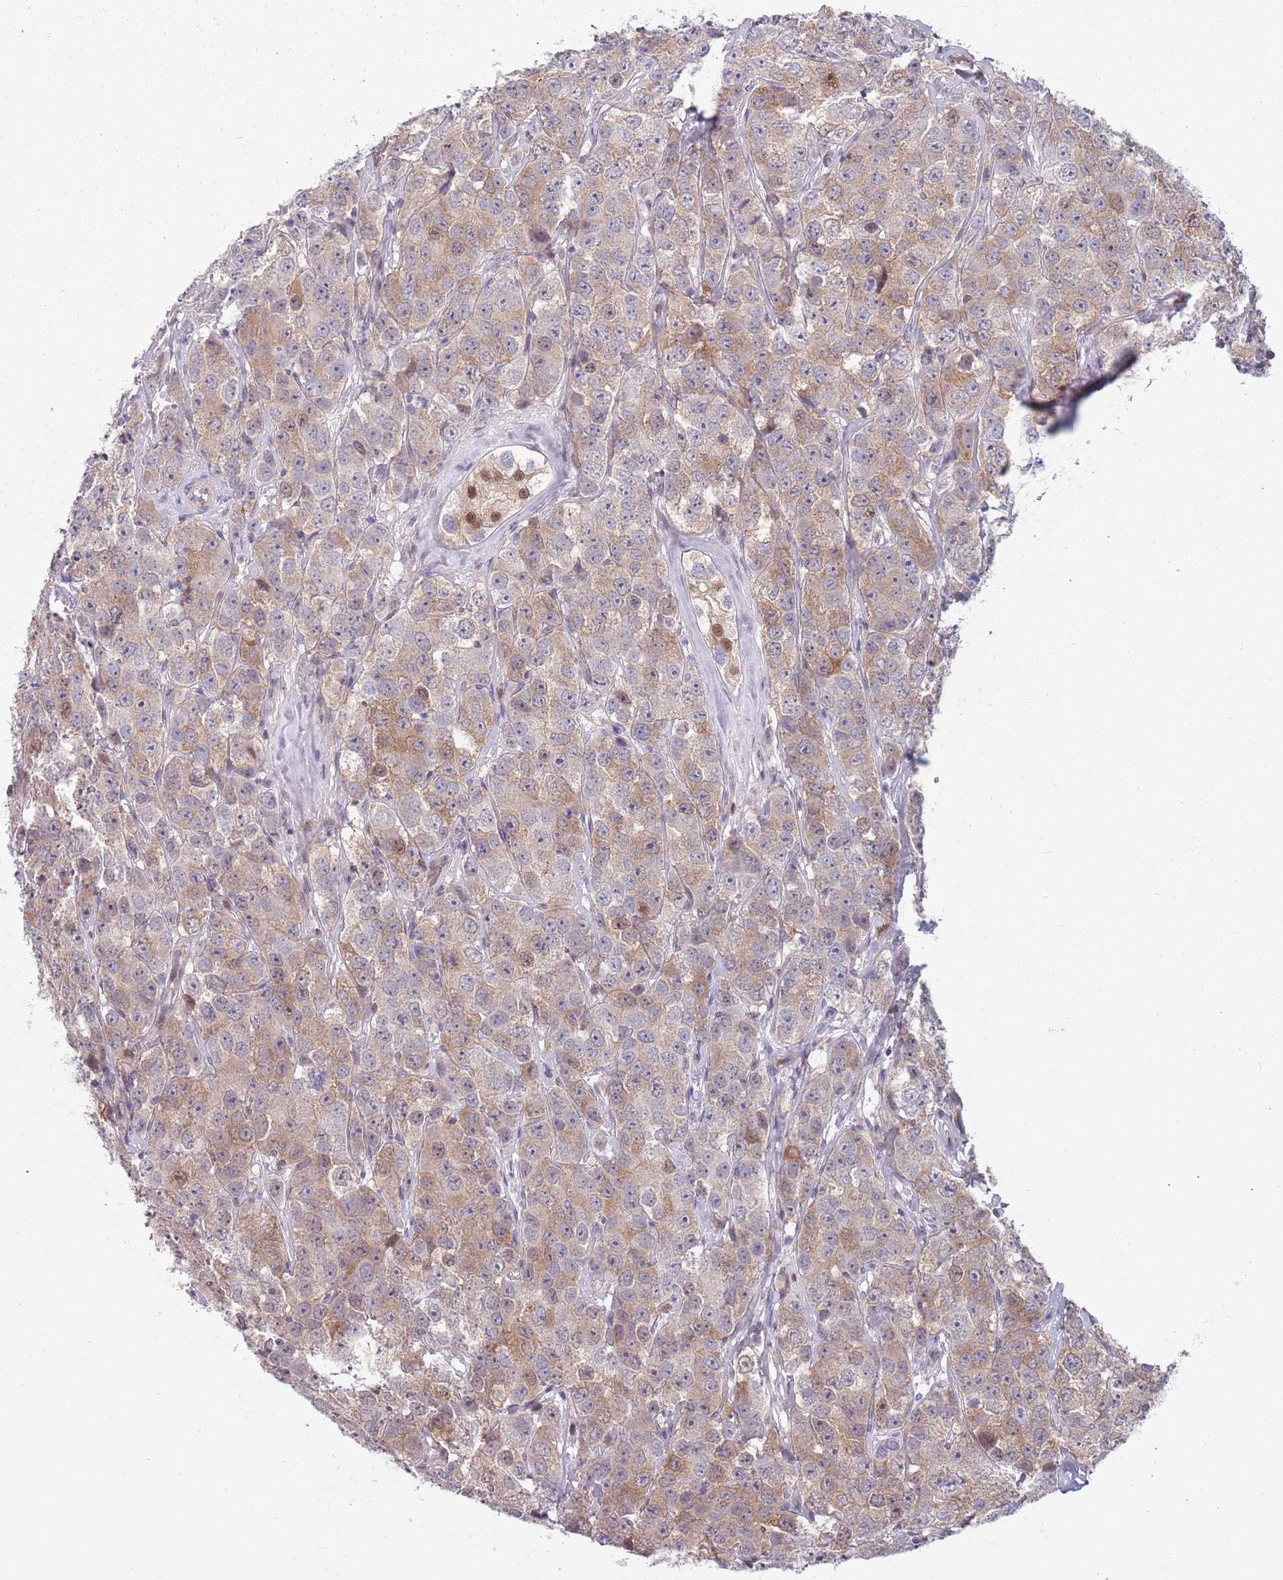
{"staining": {"intensity": "moderate", "quantity": "25%-75%", "location": "cytoplasmic/membranous"}, "tissue": "testis cancer", "cell_type": "Tumor cells", "image_type": "cancer", "snomed": [{"axis": "morphology", "description": "Seminoma, NOS"}, {"axis": "topography", "description": "Testis"}], "caption": "Tumor cells show medium levels of moderate cytoplasmic/membranous expression in approximately 25%-75% of cells in human seminoma (testis).", "gene": "CLNS1A", "patient": {"sex": "male", "age": 28}}